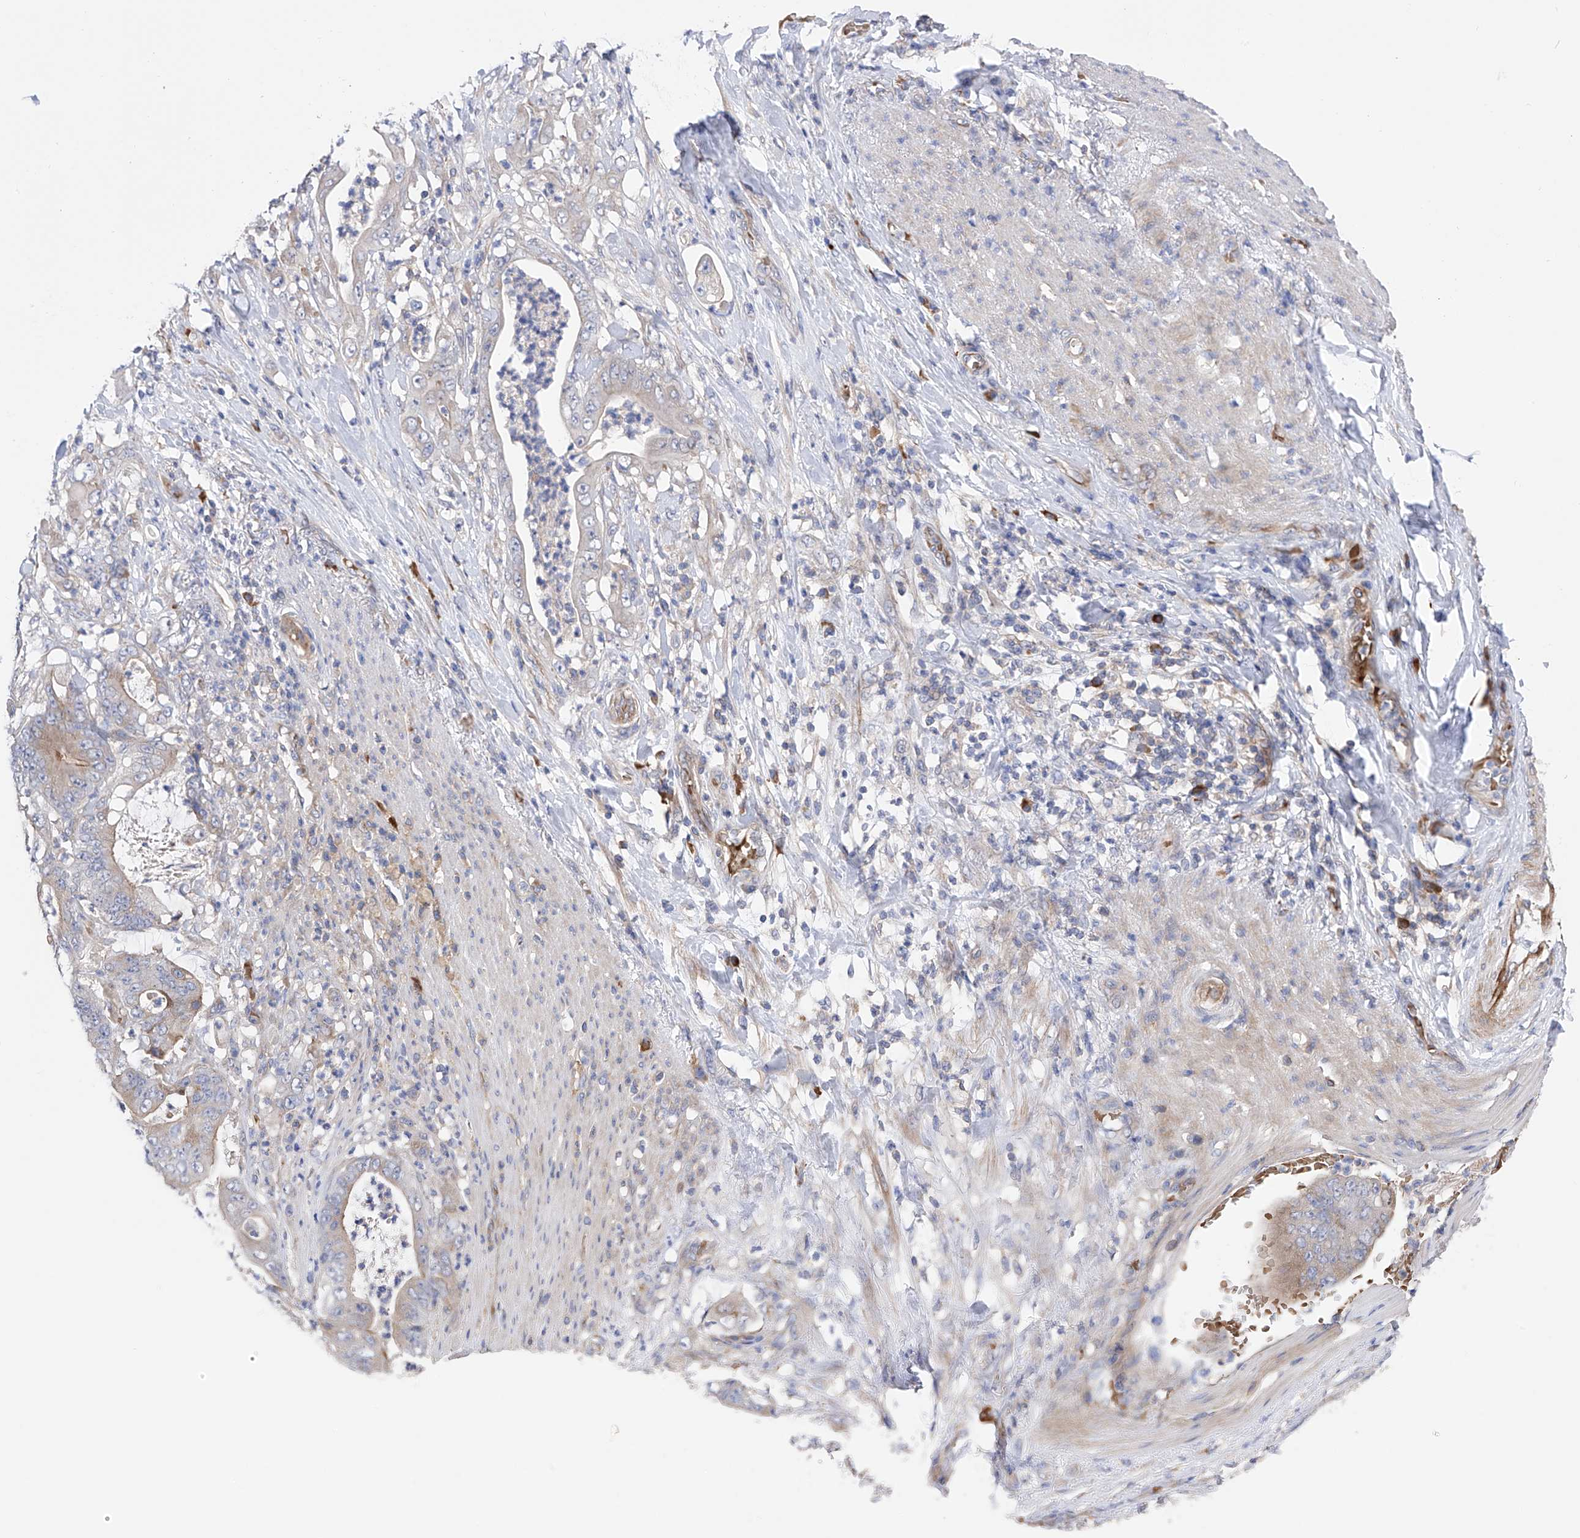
{"staining": {"intensity": "negative", "quantity": "none", "location": "none"}, "tissue": "stomach cancer", "cell_type": "Tumor cells", "image_type": "cancer", "snomed": [{"axis": "morphology", "description": "Adenocarcinoma, NOS"}, {"axis": "topography", "description": "Stomach"}], "caption": "Tumor cells show no significant staining in adenocarcinoma (stomach).", "gene": "NFATC4", "patient": {"sex": "female", "age": 73}}